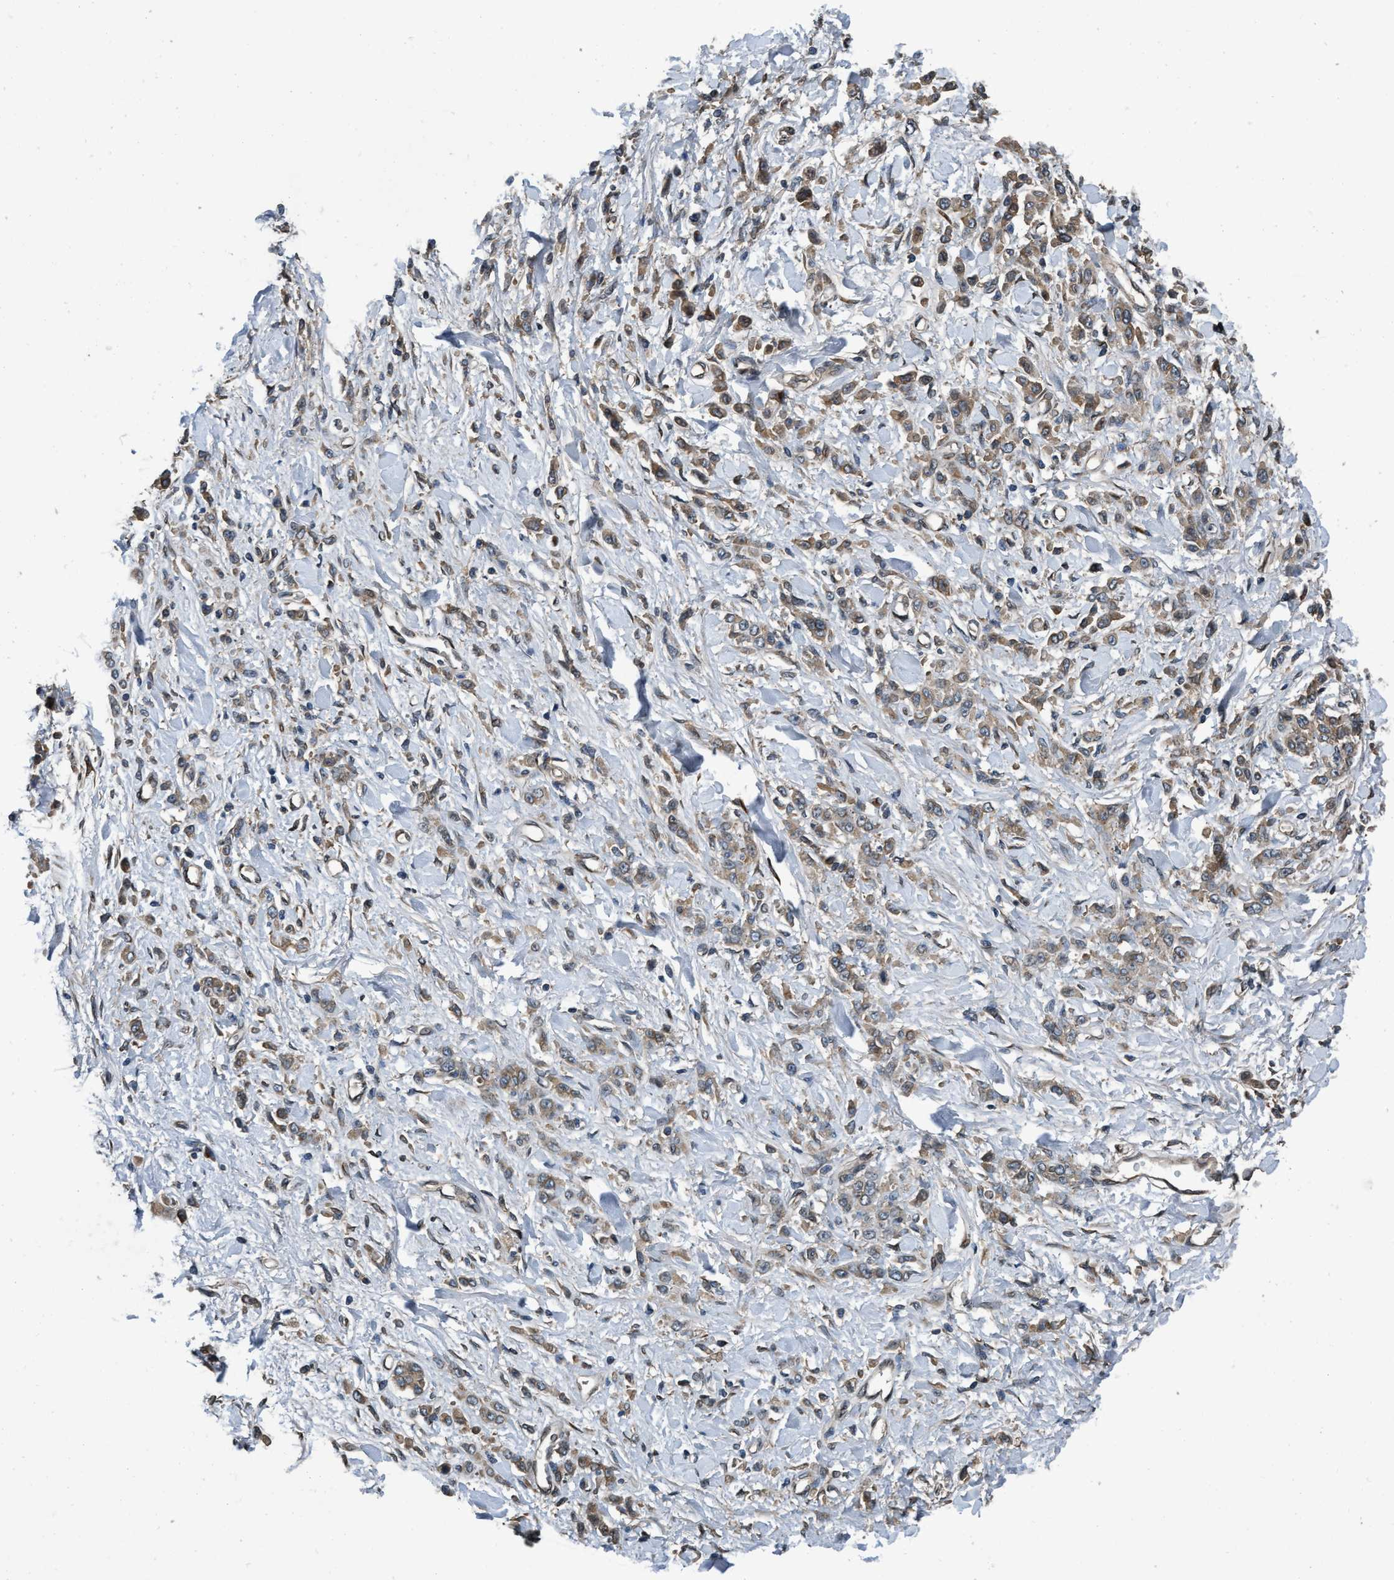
{"staining": {"intensity": "weak", "quantity": ">75%", "location": "cytoplasmic/membranous"}, "tissue": "stomach cancer", "cell_type": "Tumor cells", "image_type": "cancer", "snomed": [{"axis": "morphology", "description": "Normal tissue, NOS"}, {"axis": "morphology", "description": "Adenocarcinoma, NOS"}, {"axis": "topography", "description": "Stomach"}], "caption": "Weak cytoplasmic/membranous protein positivity is appreciated in about >75% of tumor cells in stomach cancer (adenocarcinoma). Nuclei are stained in blue.", "gene": "MACC1", "patient": {"sex": "male", "age": 82}}